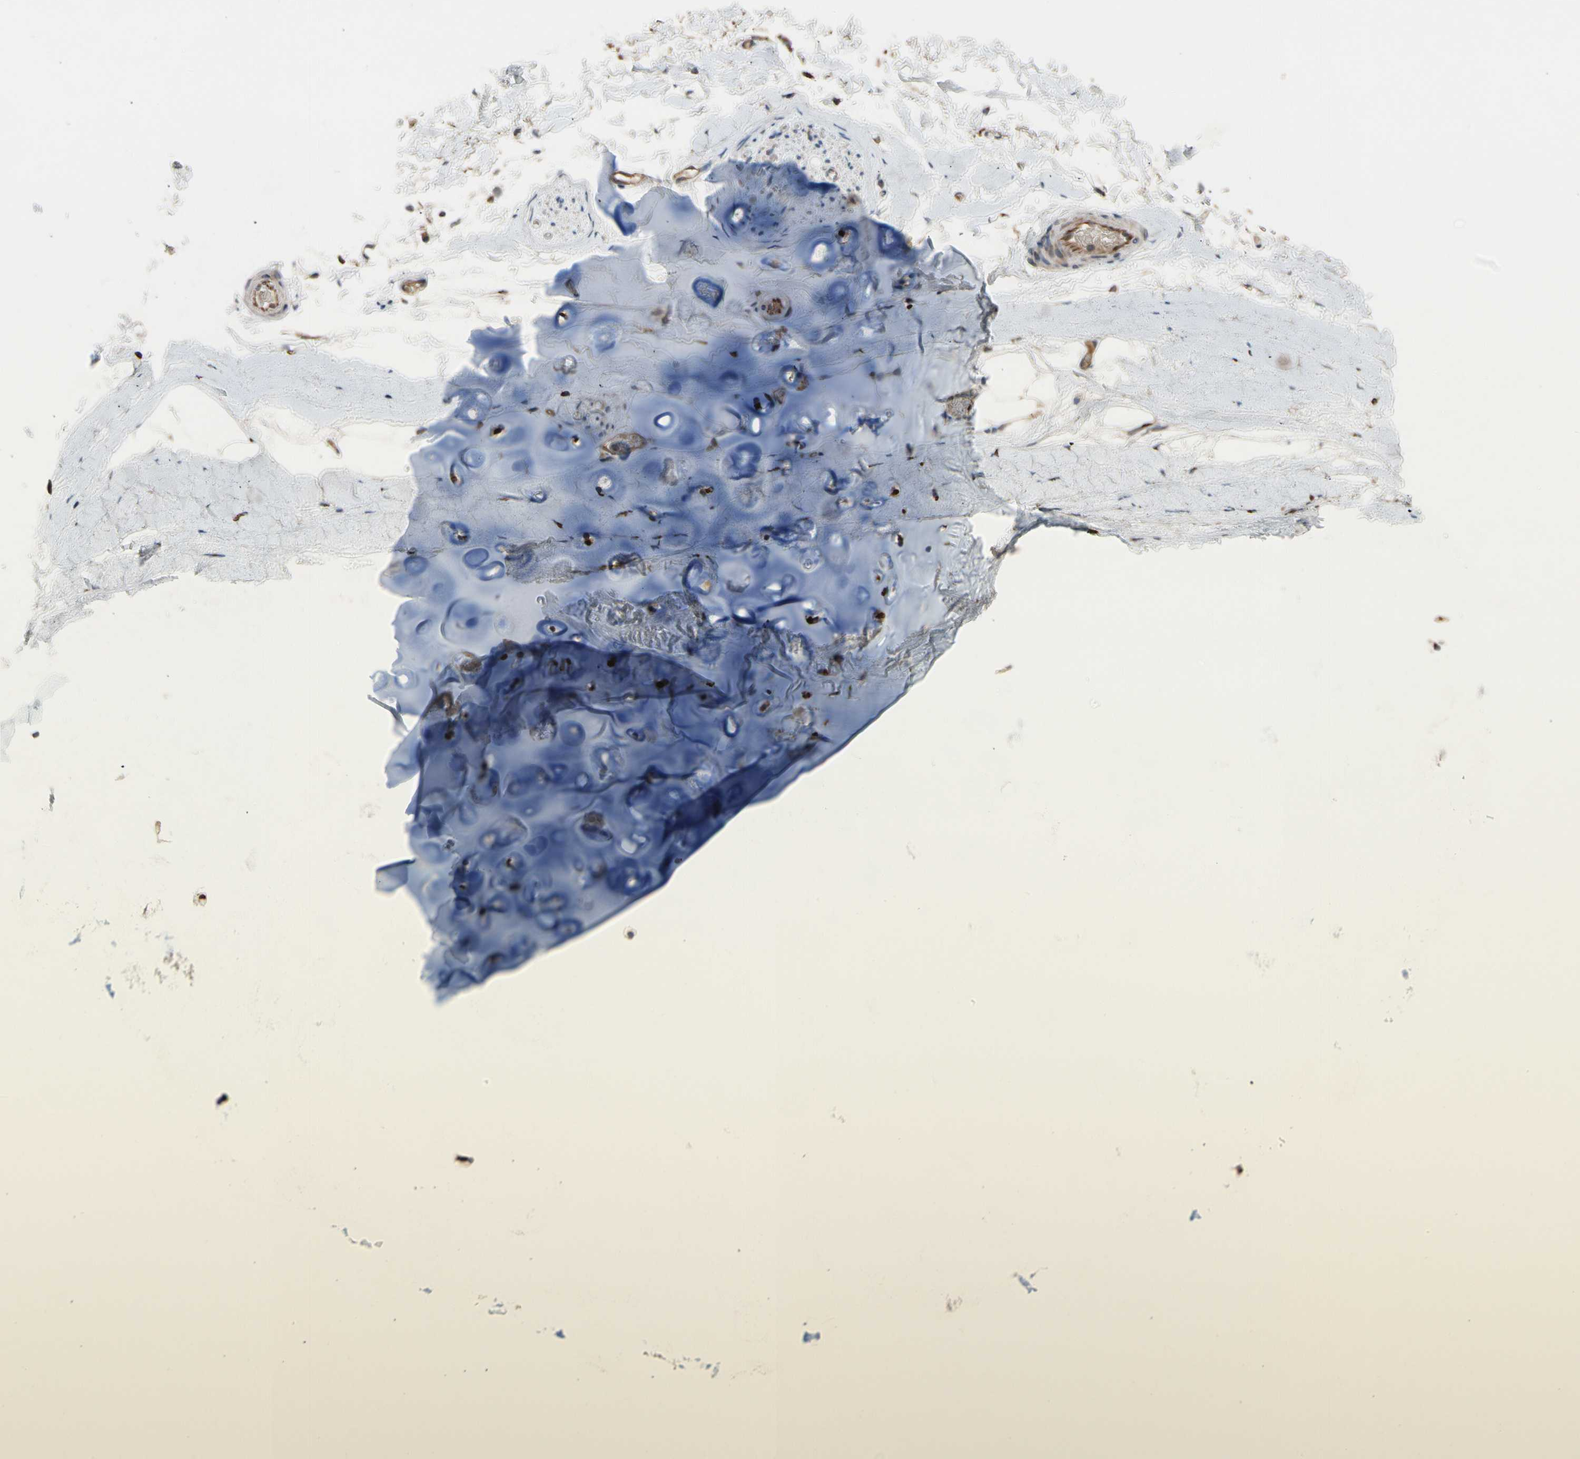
{"staining": {"intensity": "moderate", "quantity": ">75%", "location": "cytoplasmic/membranous"}, "tissue": "adipose tissue", "cell_type": "Adipocytes", "image_type": "normal", "snomed": [{"axis": "morphology", "description": "Normal tissue, NOS"}, {"axis": "topography", "description": "Breast"}], "caption": "IHC photomicrograph of benign human adipose tissue stained for a protein (brown), which exhibits medium levels of moderate cytoplasmic/membranous staining in about >75% of adipocytes.", "gene": "GALNT5", "patient": {"sex": "female", "age": 22}}